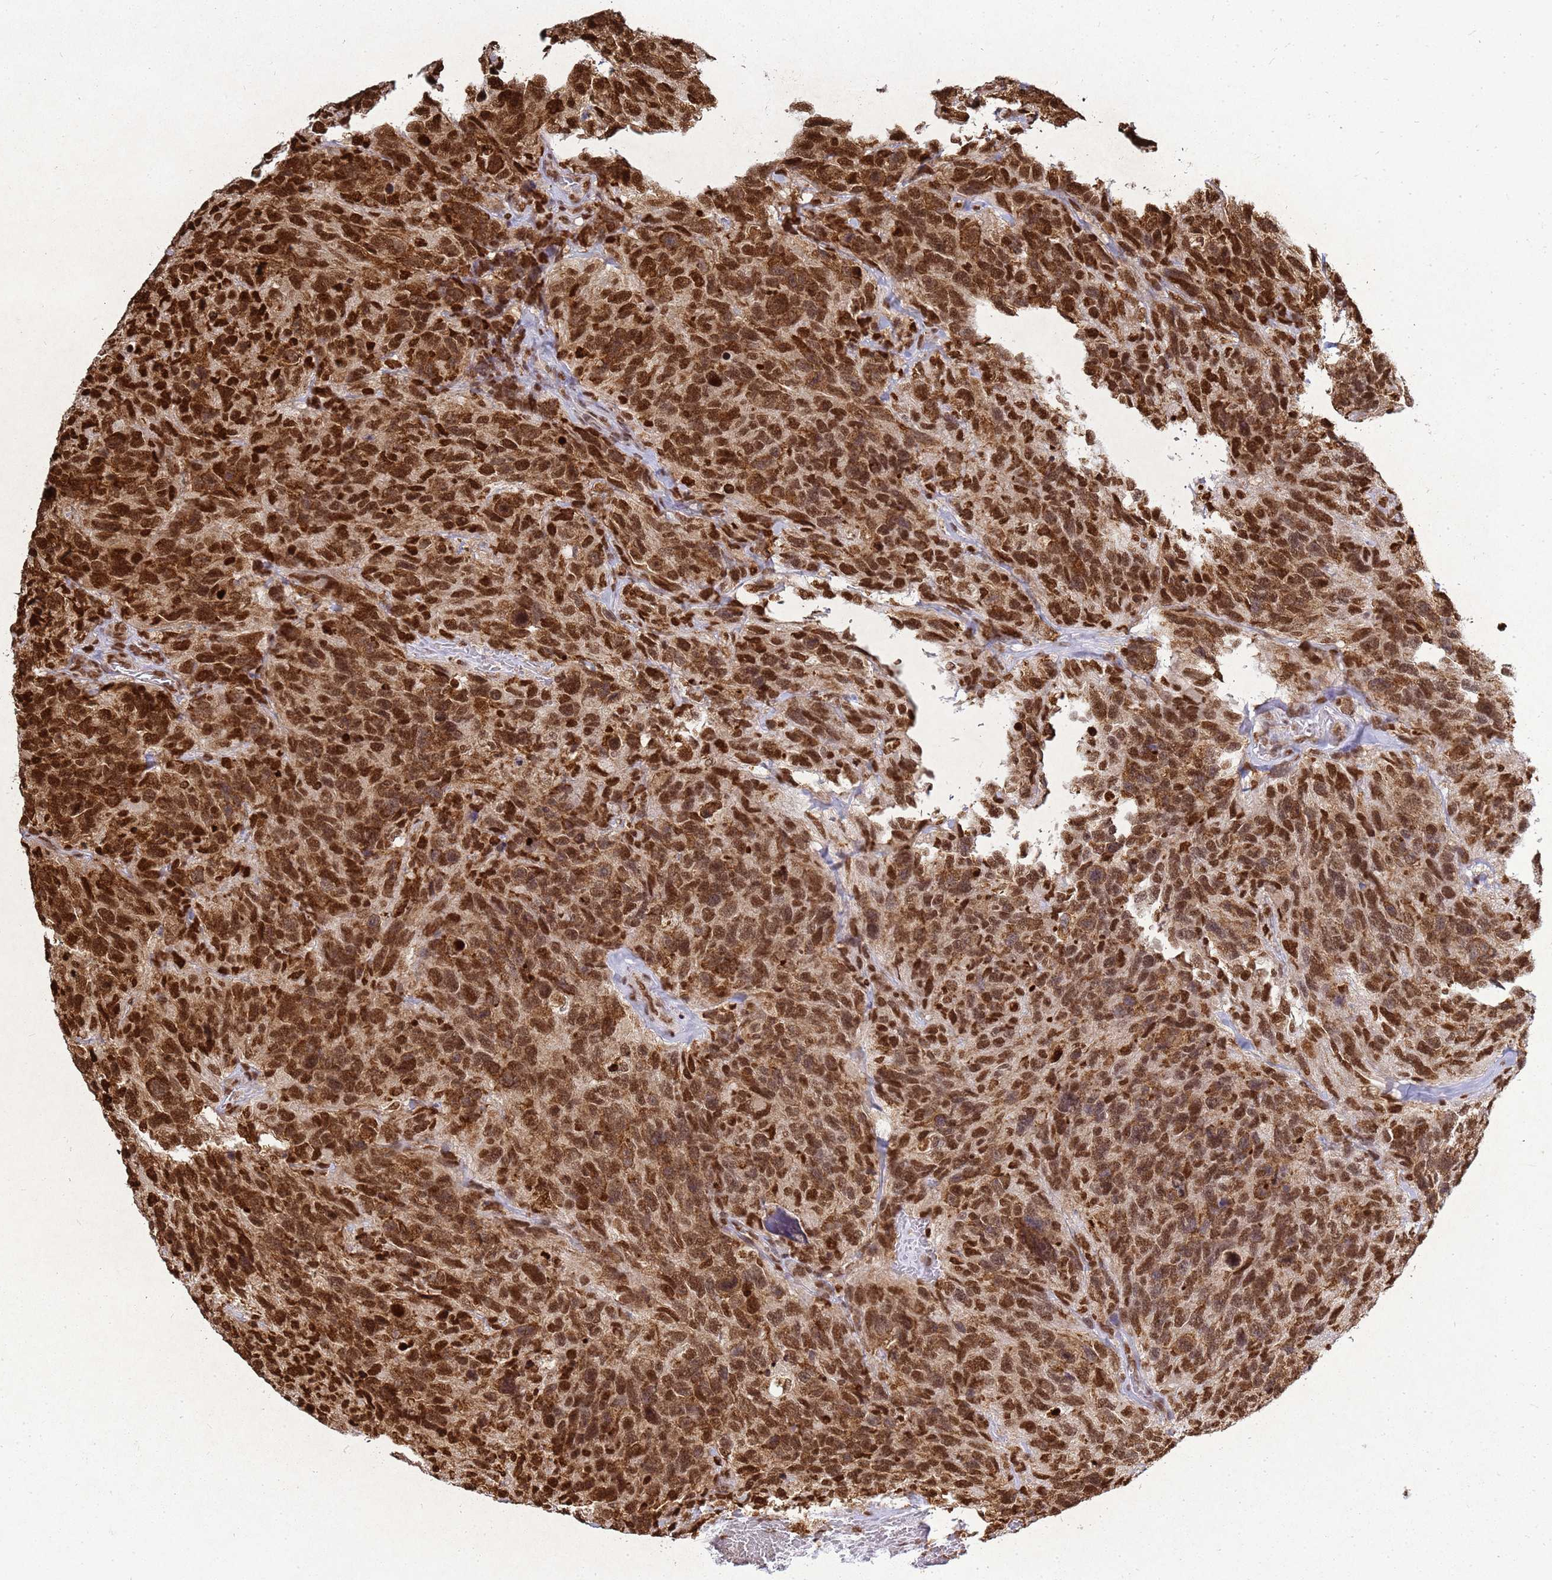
{"staining": {"intensity": "strong", "quantity": ">75%", "location": "nuclear"}, "tissue": "glioma", "cell_type": "Tumor cells", "image_type": "cancer", "snomed": [{"axis": "morphology", "description": "Glioma, malignant, High grade"}, {"axis": "topography", "description": "Brain"}], "caption": "Brown immunohistochemical staining in human malignant high-grade glioma exhibits strong nuclear expression in about >75% of tumor cells. The protein of interest is stained brown, and the nuclei are stained in blue (DAB IHC with brightfield microscopy, high magnification).", "gene": "APEX1", "patient": {"sex": "male", "age": 69}}